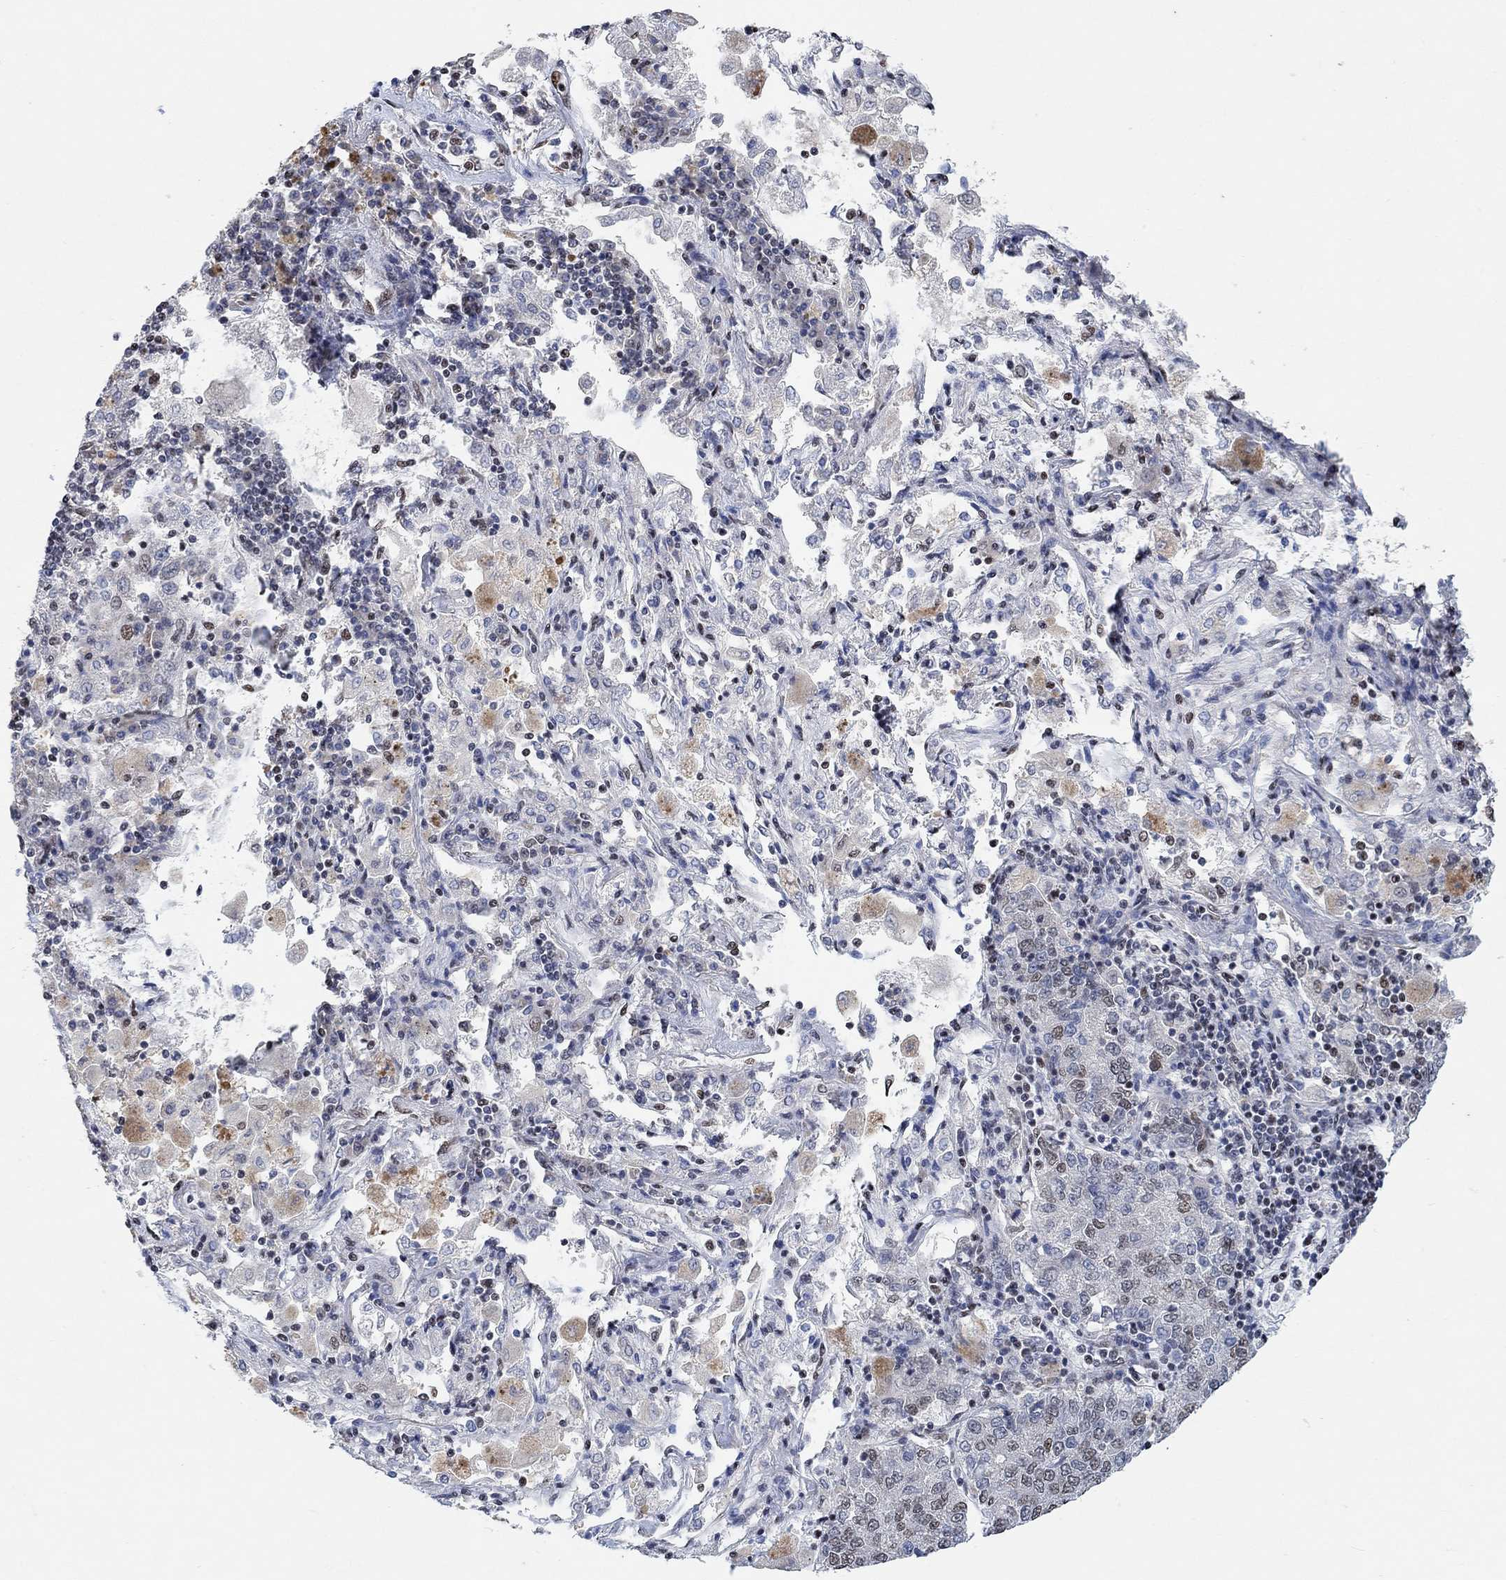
{"staining": {"intensity": "moderate", "quantity": "<25%", "location": "nuclear"}, "tissue": "lung cancer", "cell_type": "Tumor cells", "image_type": "cancer", "snomed": [{"axis": "morphology", "description": "Adenocarcinoma, NOS"}, {"axis": "topography", "description": "Lung"}], "caption": "Moderate nuclear staining for a protein is present in about <25% of tumor cells of adenocarcinoma (lung) using immunohistochemistry.", "gene": "USP39", "patient": {"sex": "male", "age": 49}}